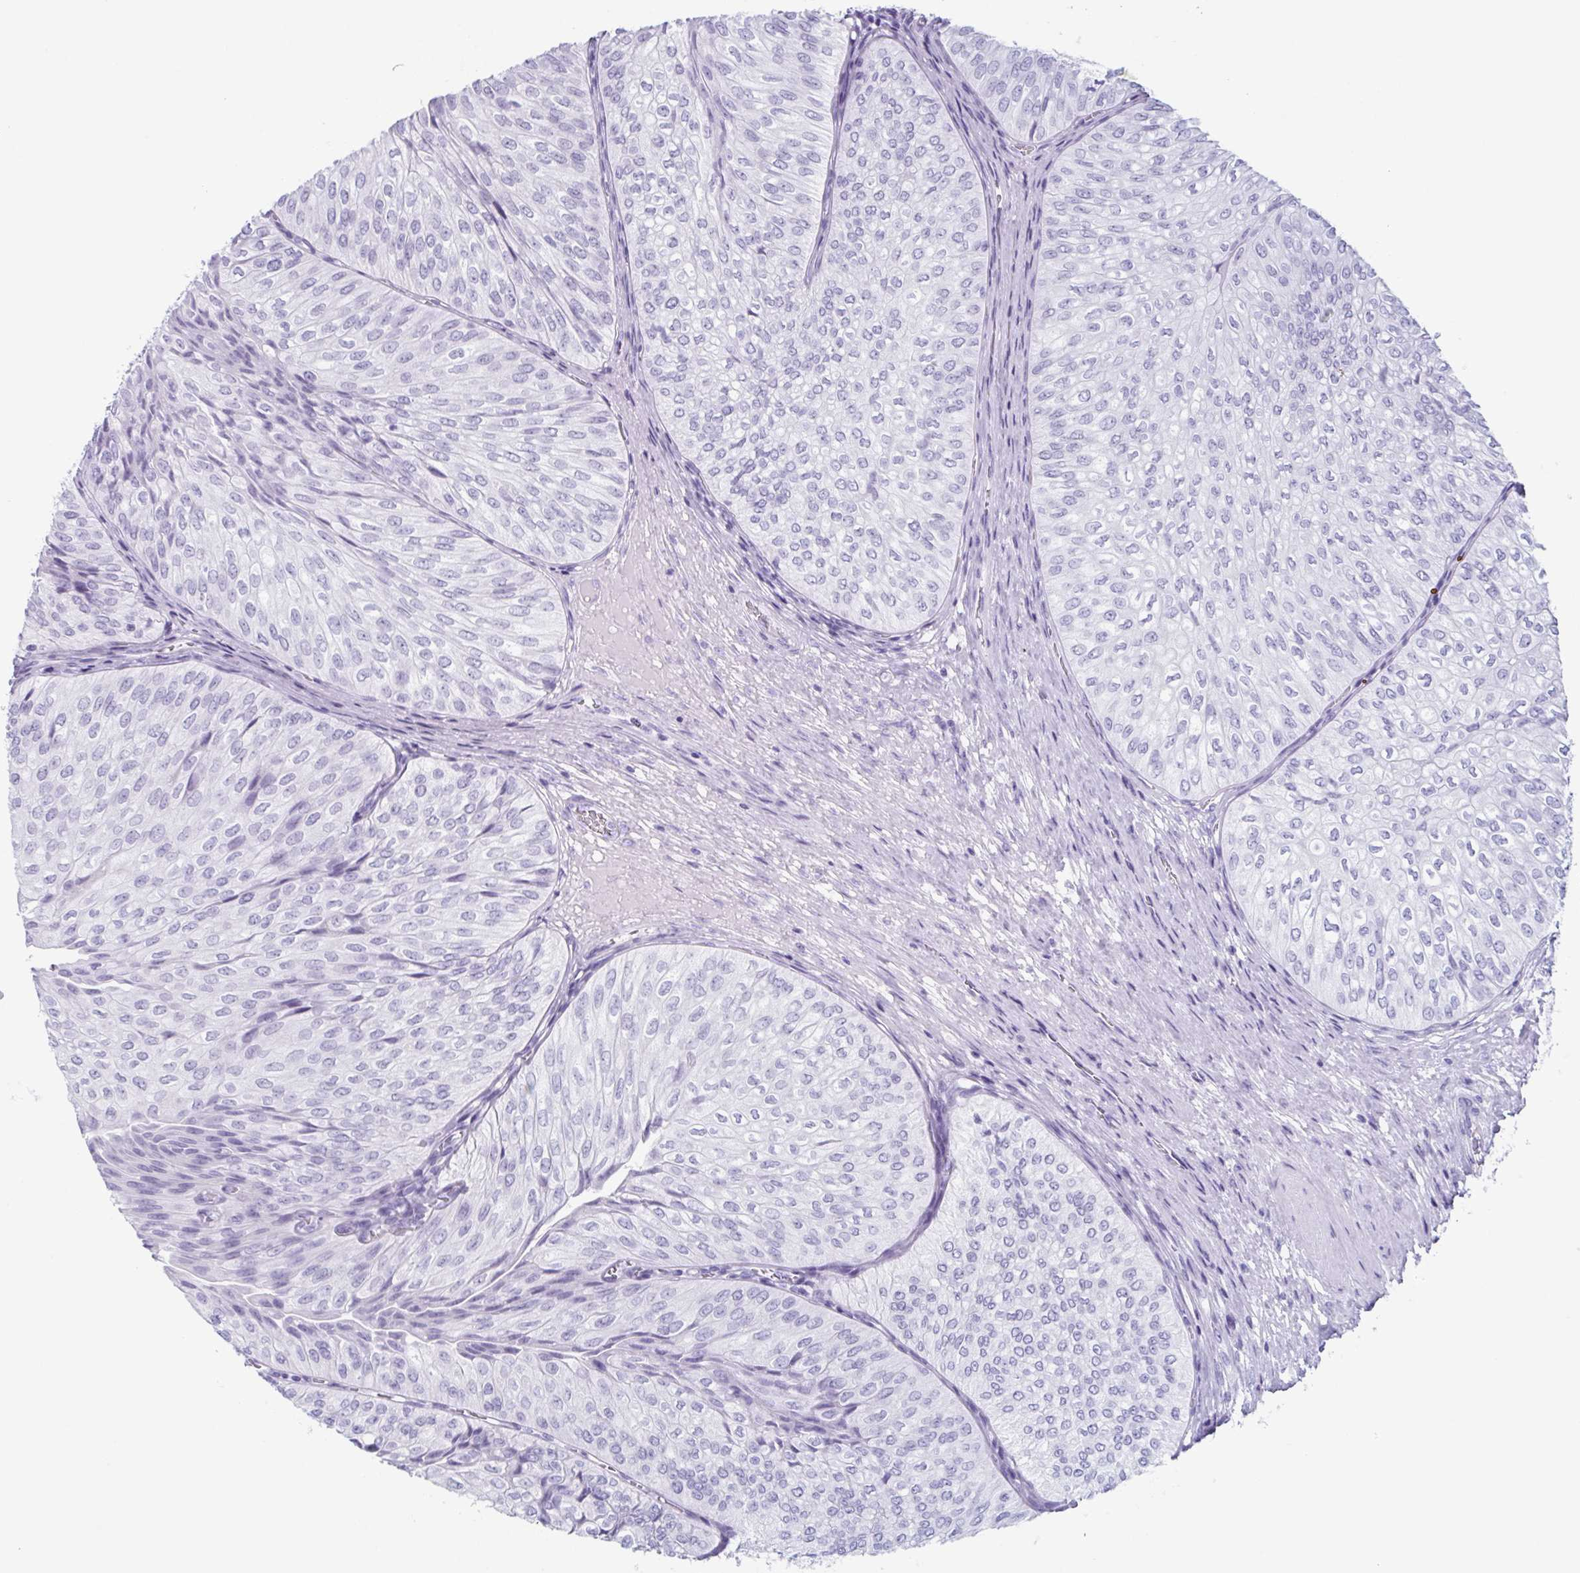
{"staining": {"intensity": "negative", "quantity": "none", "location": "none"}, "tissue": "urothelial cancer", "cell_type": "Tumor cells", "image_type": "cancer", "snomed": [{"axis": "morphology", "description": "Urothelial carcinoma, NOS"}, {"axis": "topography", "description": "Urinary bladder"}], "caption": "Transitional cell carcinoma stained for a protein using IHC reveals no positivity tumor cells.", "gene": "ENKUR", "patient": {"sex": "male", "age": 62}}